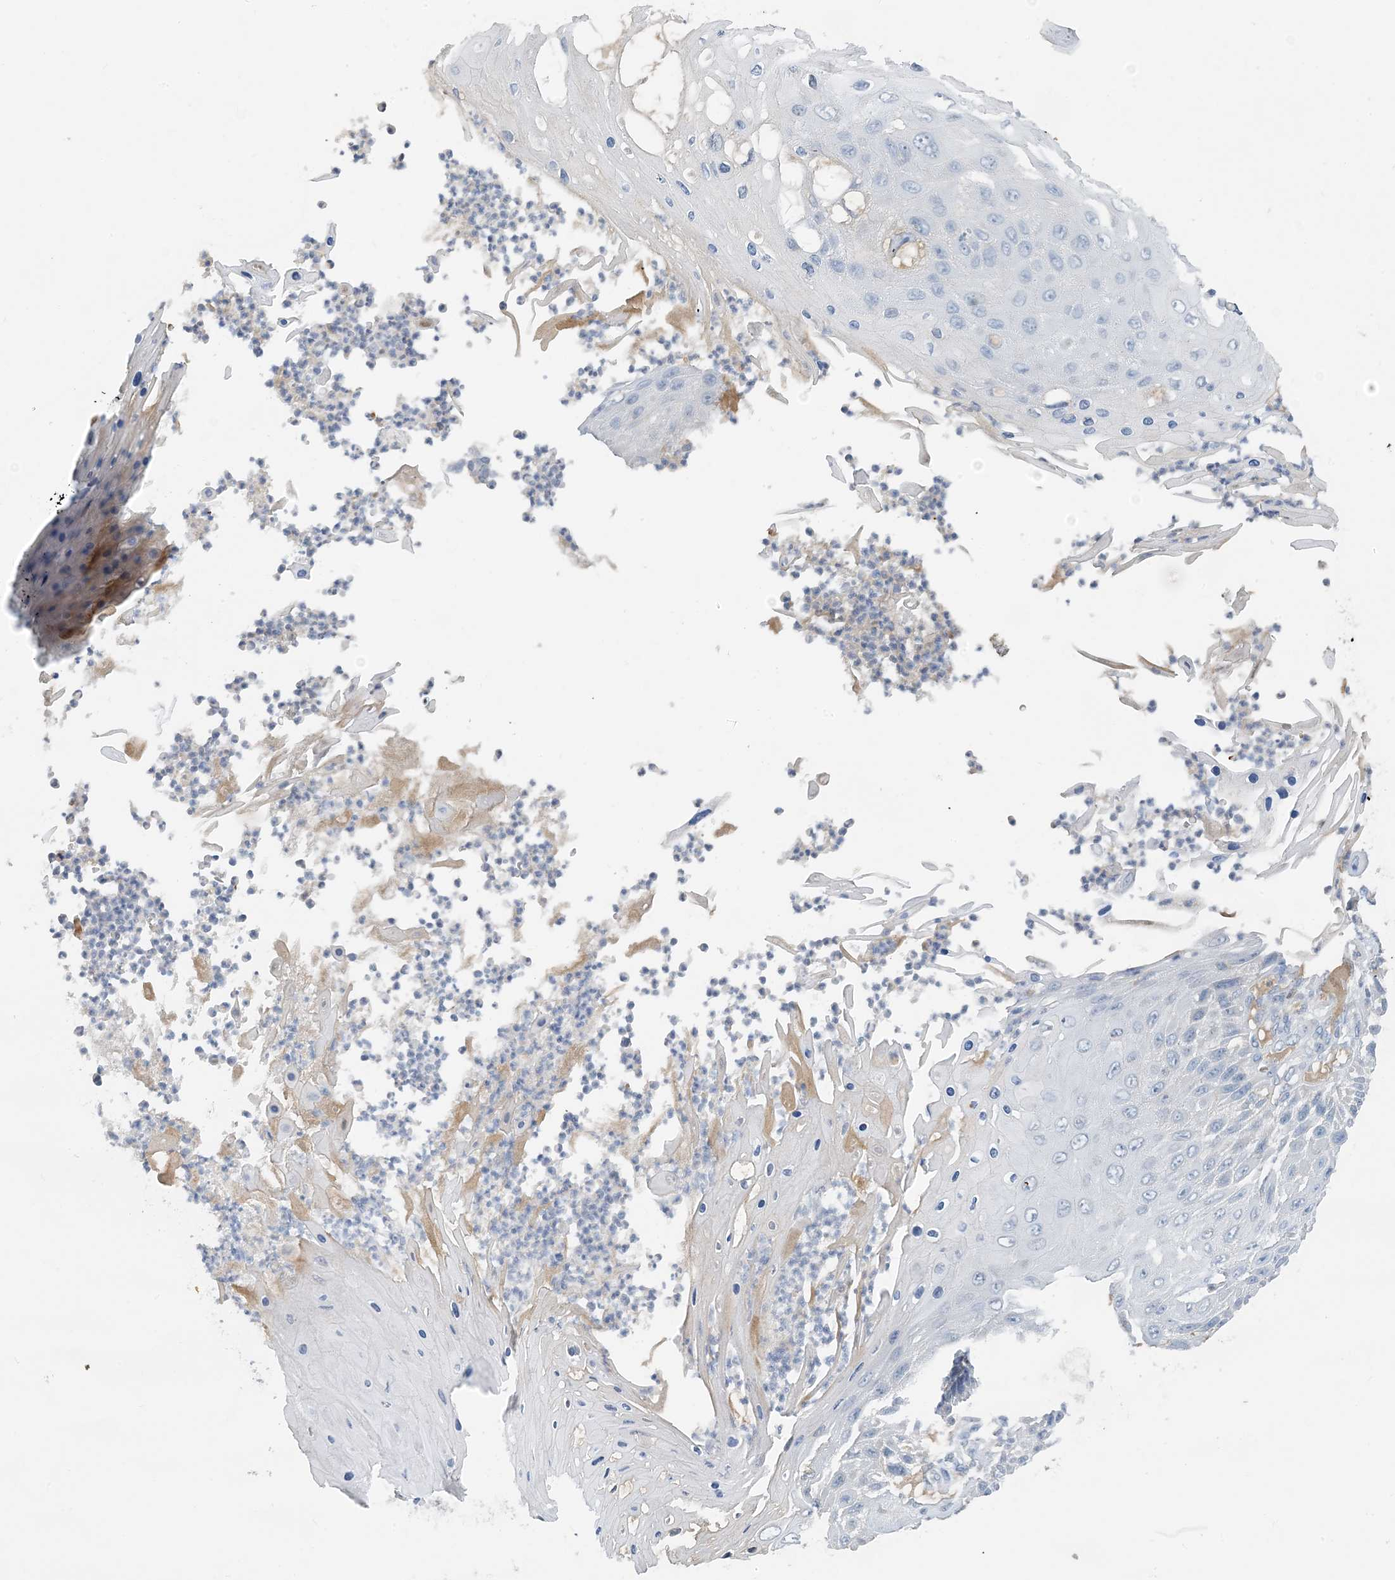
{"staining": {"intensity": "negative", "quantity": "none", "location": "none"}, "tissue": "skin cancer", "cell_type": "Tumor cells", "image_type": "cancer", "snomed": [{"axis": "morphology", "description": "Squamous cell carcinoma, NOS"}, {"axis": "topography", "description": "Skin"}], "caption": "An image of human skin squamous cell carcinoma is negative for staining in tumor cells. Brightfield microscopy of immunohistochemistry stained with DAB (brown) and hematoxylin (blue), captured at high magnification.", "gene": "CTRL", "patient": {"sex": "female", "age": 88}}